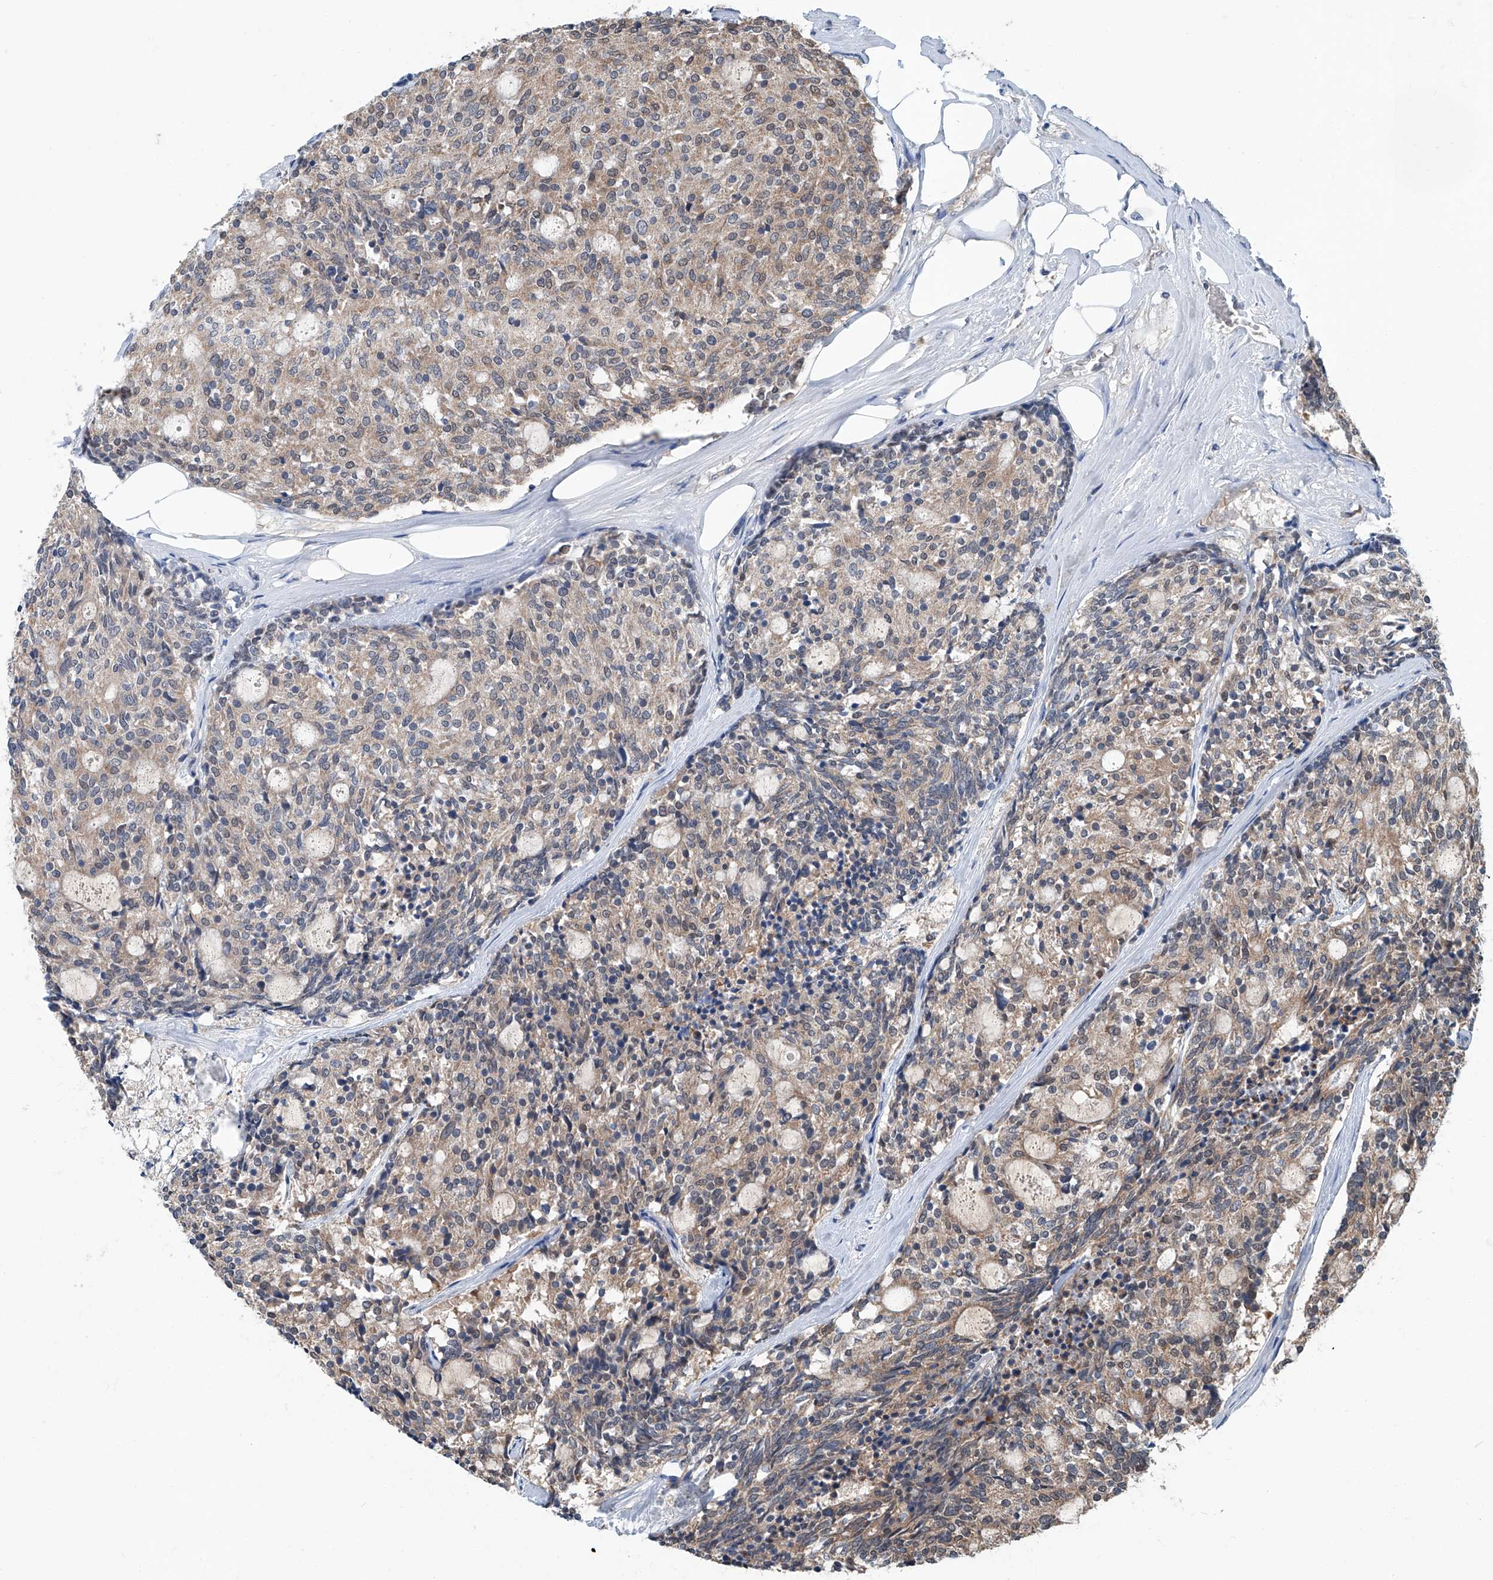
{"staining": {"intensity": "weak", "quantity": ">75%", "location": "cytoplasmic/membranous"}, "tissue": "carcinoid", "cell_type": "Tumor cells", "image_type": "cancer", "snomed": [{"axis": "morphology", "description": "Carcinoid, malignant, NOS"}, {"axis": "topography", "description": "Pancreas"}], "caption": "The immunohistochemical stain highlights weak cytoplasmic/membranous expression in tumor cells of malignant carcinoid tissue.", "gene": "CLK1", "patient": {"sex": "female", "age": 54}}